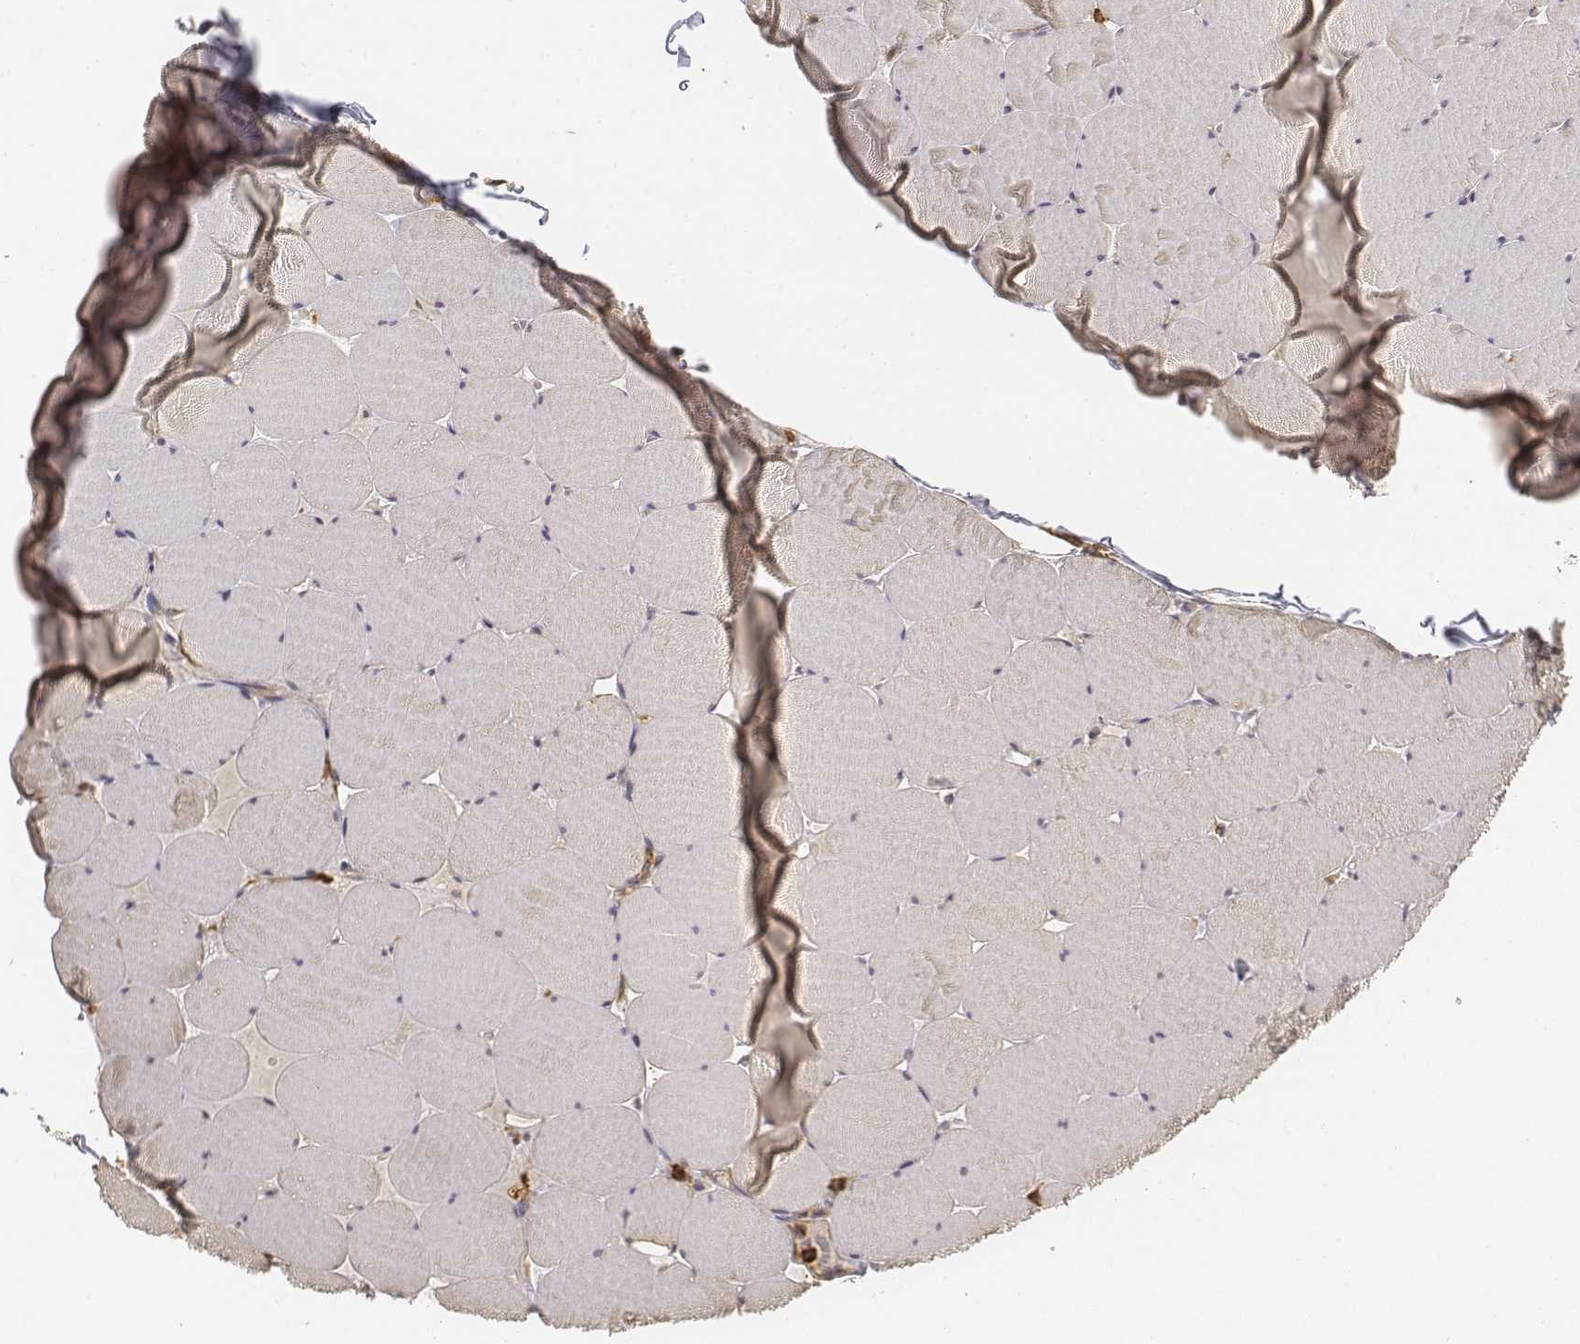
{"staining": {"intensity": "negative", "quantity": "none", "location": "none"}, "tissue": "skeletal muscle", "cell_type": "Myocytes", "image_type": "normal", "snomed": [{"axis": "morphology", "description": "Normal tissue, NOS"}, {"axis": "morphology", "description": "Malignant melanoma, Metastatic site"}, {"axis": "topography", "description": "Skeletal muscle"}], "caption": "The histopathology image demonstrates no significant staining in myocytes of skeletal muscle. (Brightfield microscopy of DAB (3,3'-diaminobenzidine) IHC at high magnification).", "gene": "CD14", "patient": {"sex": "male", "age": 50}}